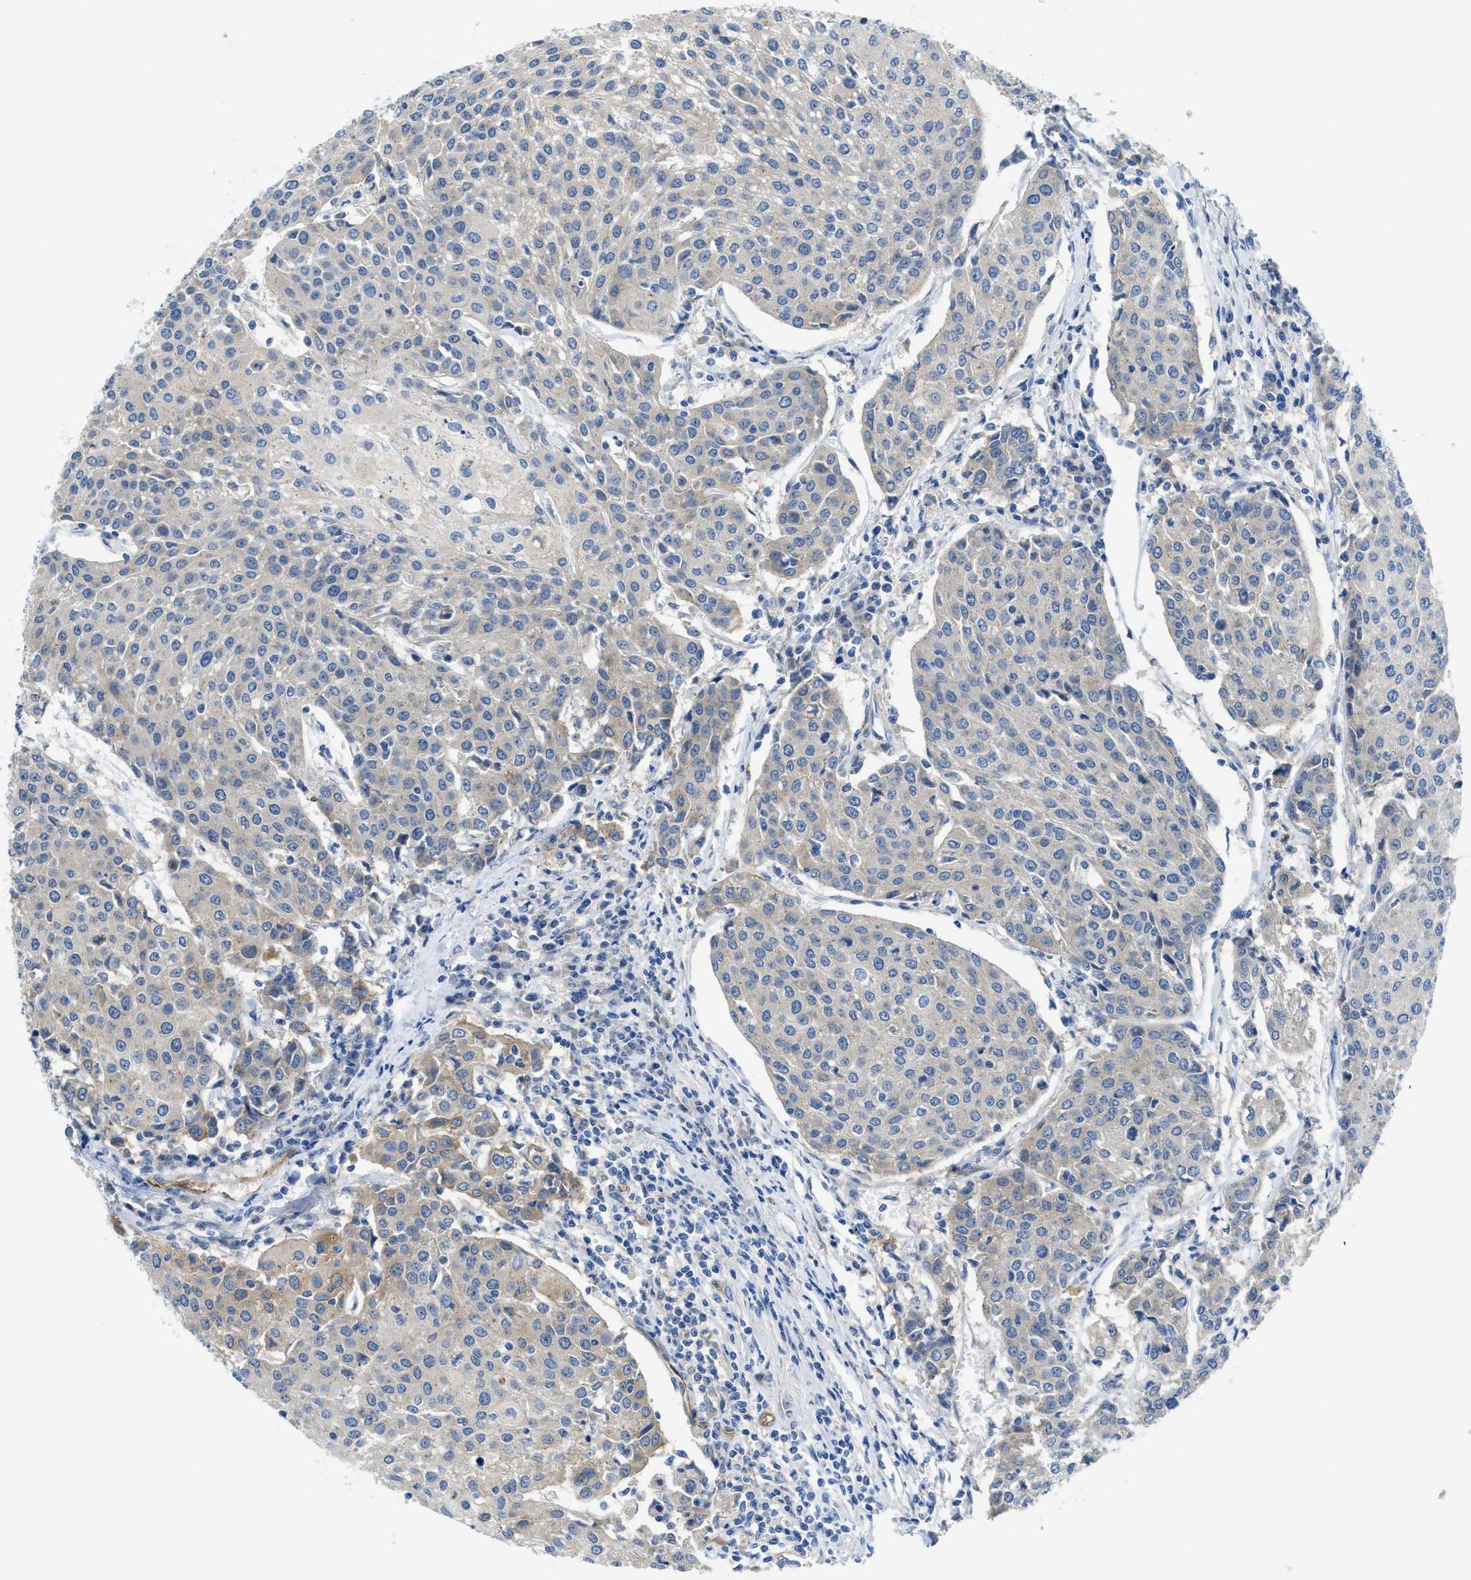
{"staining": {"intensity": "negative", "quantity": "none", "location": "none"}, "tissue": "urothelial cancer", "cell_type": "Tumor cells", "image_type": "cancer", "snomed": [{"axis": "morphology", "description": "Urothelial carcinoma, High grade"}, {"axis": "topography", "description": "Urinary bladder"}], "caption": "Immunohistochemical staining of human urothelial cancer demonstrates no significant positivity in tumor cells.", "gene": "RIPK2", "patient": {"sex": "female", "age": 85}}